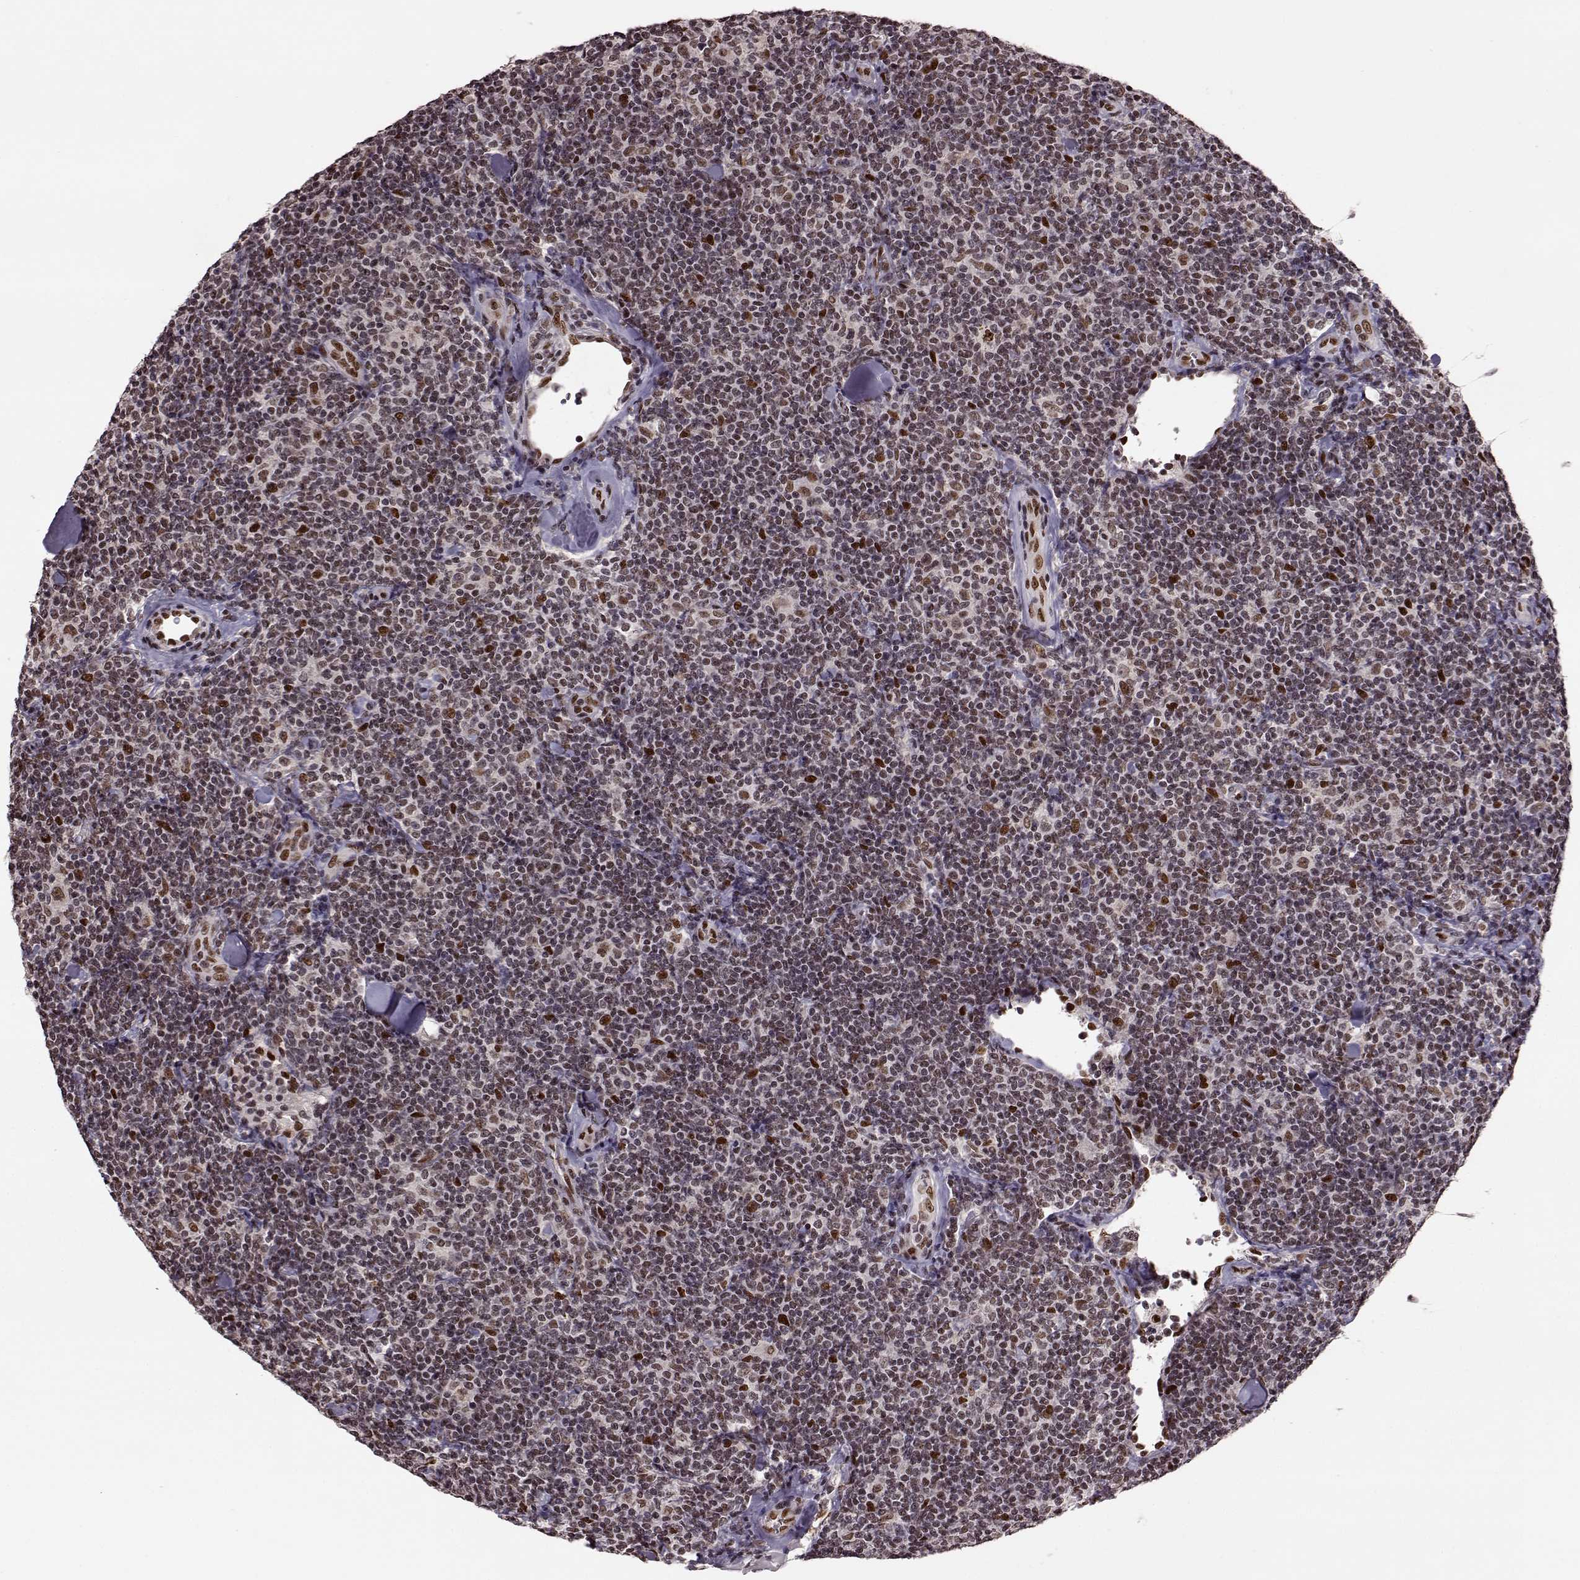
{"staining": {"intensity": "weak", "quantity": ">75%", "location": "nuclear"}, "tissue": "lymphoma", "cell_type": "Tumor cells", "image_type": "cancer", "snomed": [{"axis": "morphology", "description": "Malignant lymphoma, non-Hodgkin's type, Low grade"}, {"axis": "topography", "description": "Lymph node"}], "caption": "Immunohistochemistry image of neoplastic tissue: human lymphoma stained using IHC exhibits low levels of weak protein expression localized specifically in the nuclear of tumor cells, appearing as a nuclear brown color.", "gene": "FTO", "patient": {"sex": "female", "age": 56}}